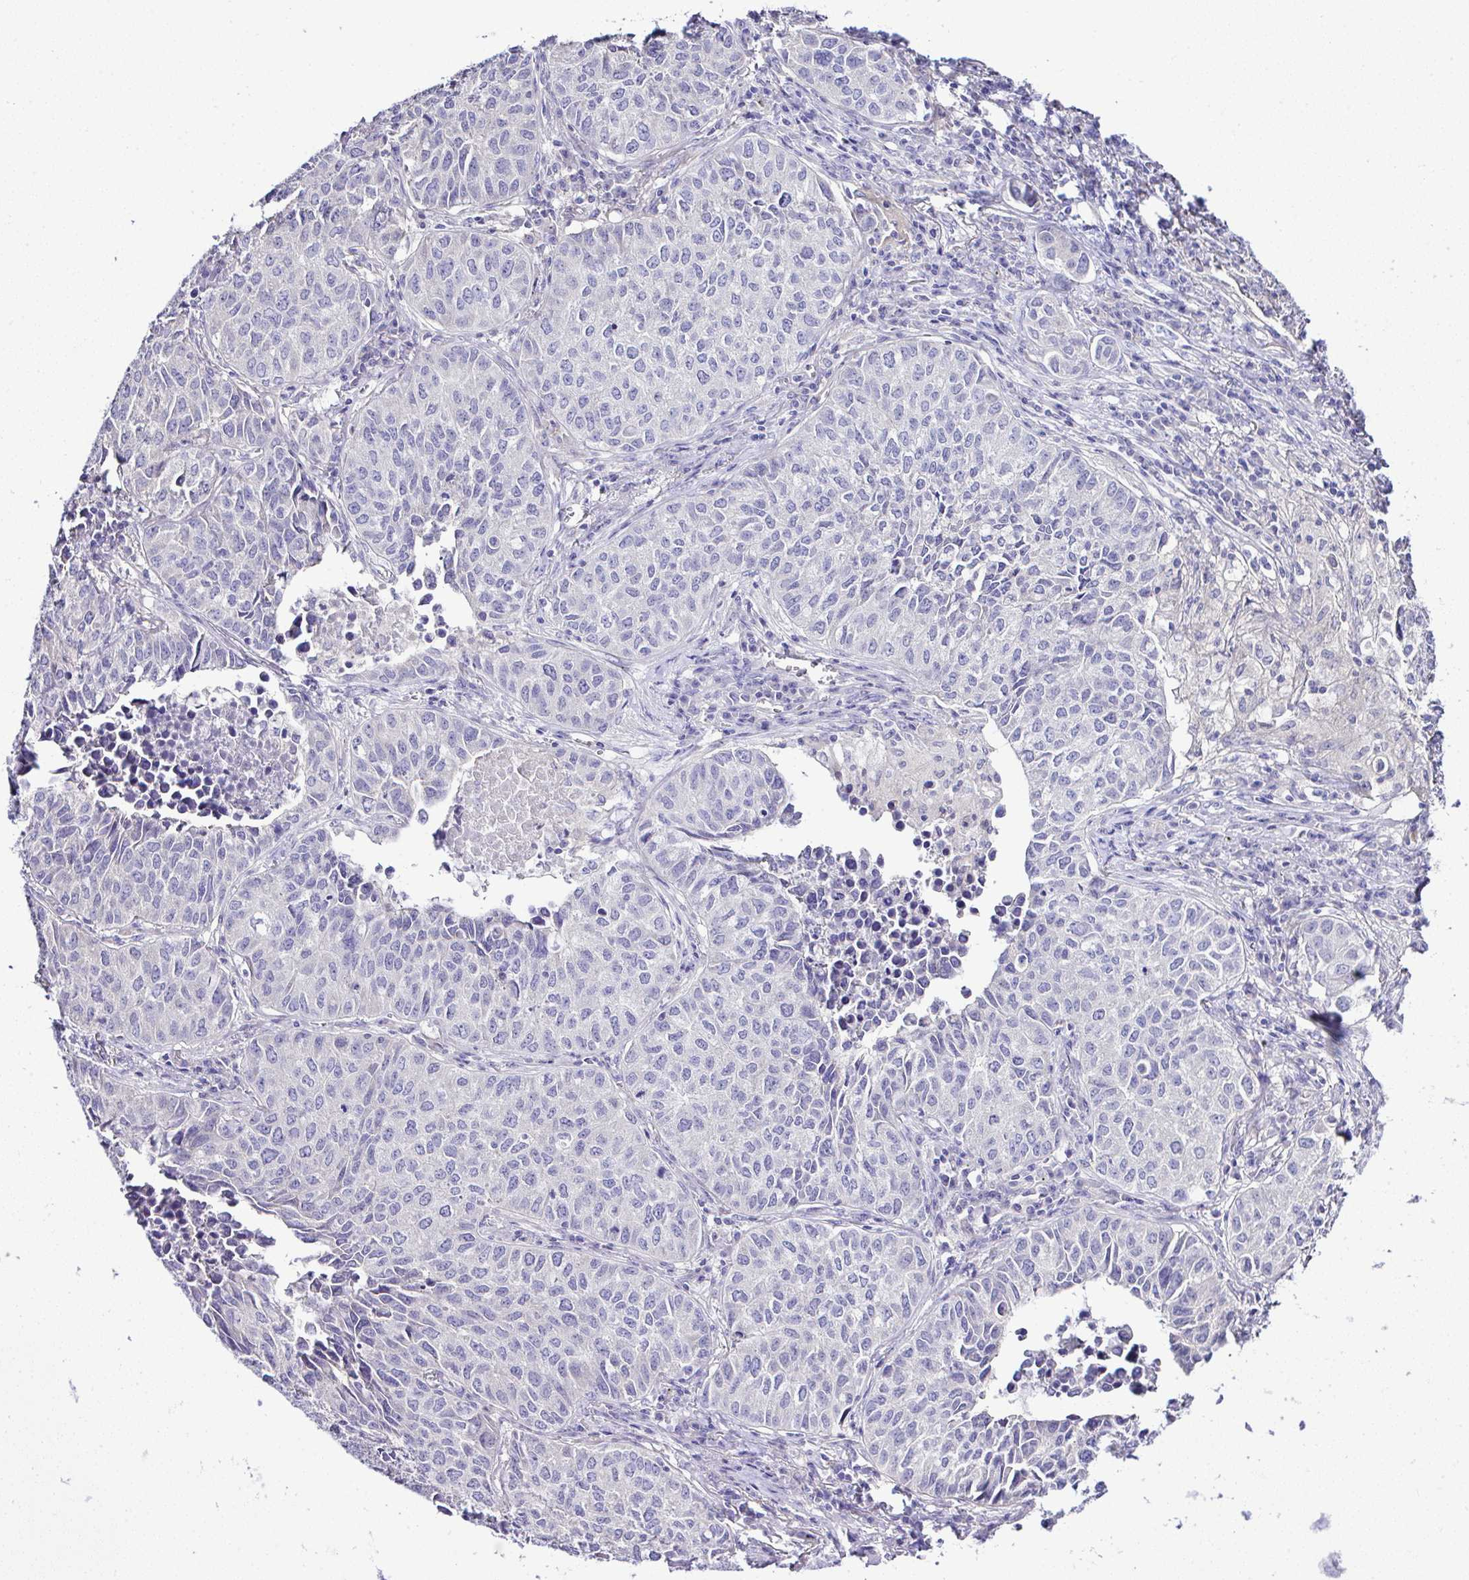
{"staining": {"intensity": "negative", "quantity": "none", "location": "none"}, "tissue": "lung cancer", "cell_type": "Tumor cells", "image_type": "cancer", "snomed": [{"axis": "morphology", "description": "Adenocarcinoma, NOS"}, {"axis": "topography", "description": "Lung"}], "caption": "Immunohistochemical staining of human lung adenocarcinoma exhibits no significant expression in tumor cells. (Stains: DAB immunohistochemistry (IHC) with hematoxylin counter stain, Microscopy: brightfield microscopy at high magnification).", "gene": "OR4P4", "patient": {"sex": "female", "age": 50}}